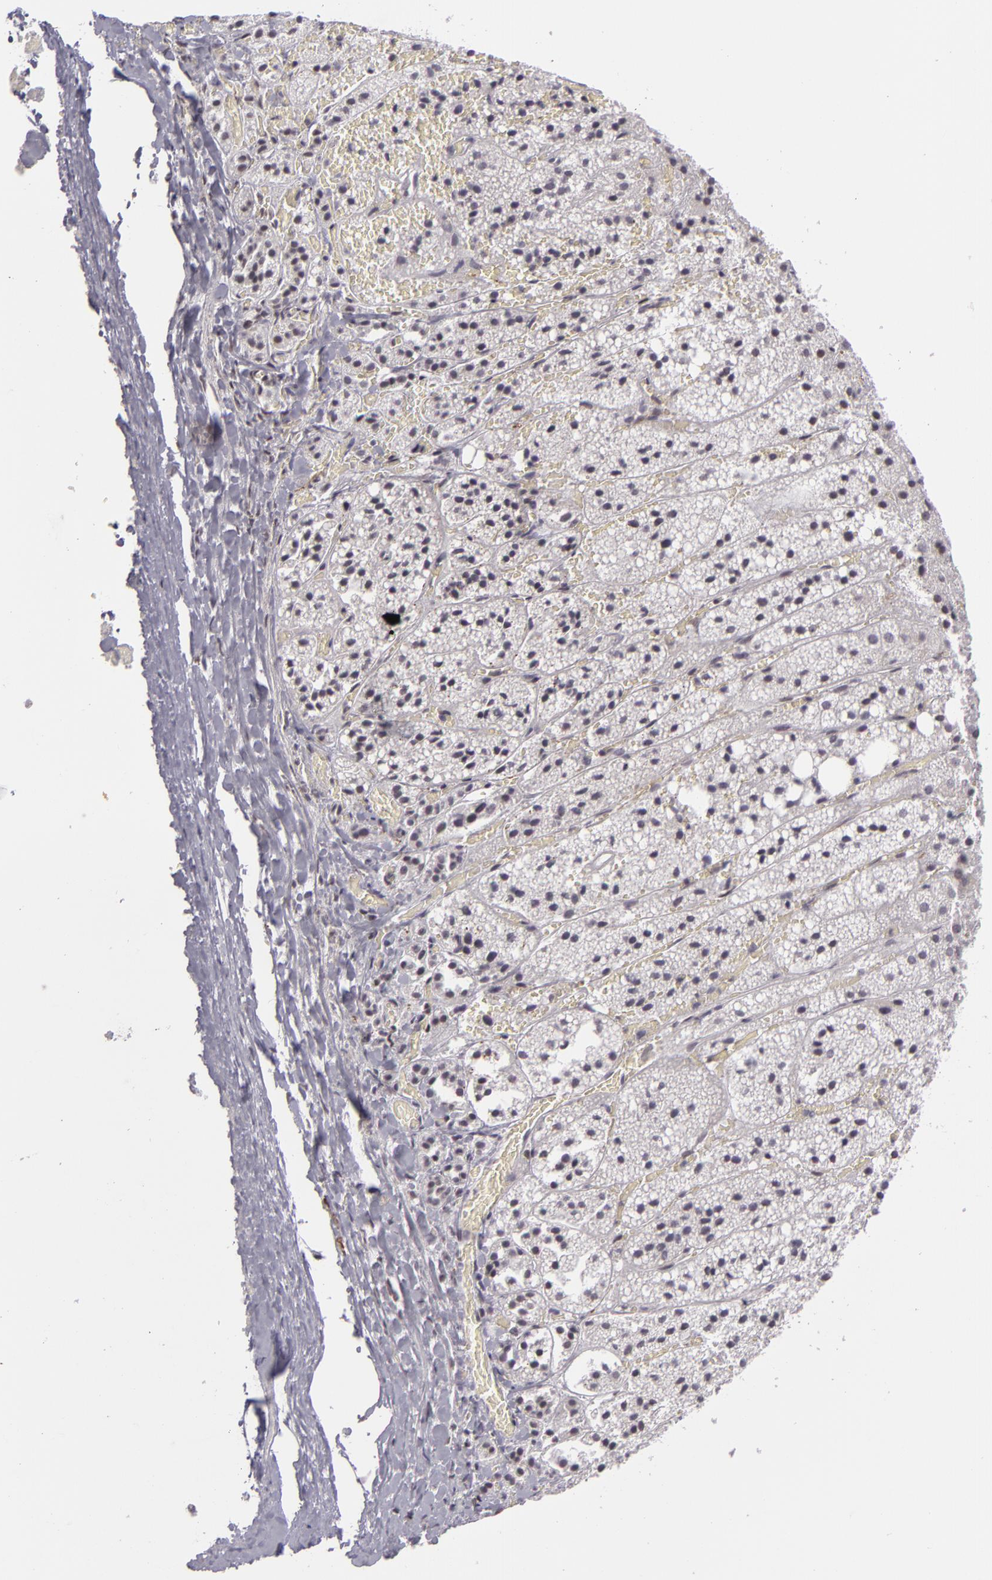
{"staining": {"intensity": "negative", "quantity": "none", "location": "none"}, "tissue": "adrenal gland", "cell_type": "Glandular cells", "image_type": "normal", "snomed": [{"axis": "morphology", "description": "Normal tissue, NOS"}, {"axis": "topography", "description": "Adrenal gland"}], "caption": "Immunohistochemical staining of normal adrenal gland displays no significant positivity in glandular cells.", "gene": "RRP7A", "patient": {"sex": "female", "age": 44}}